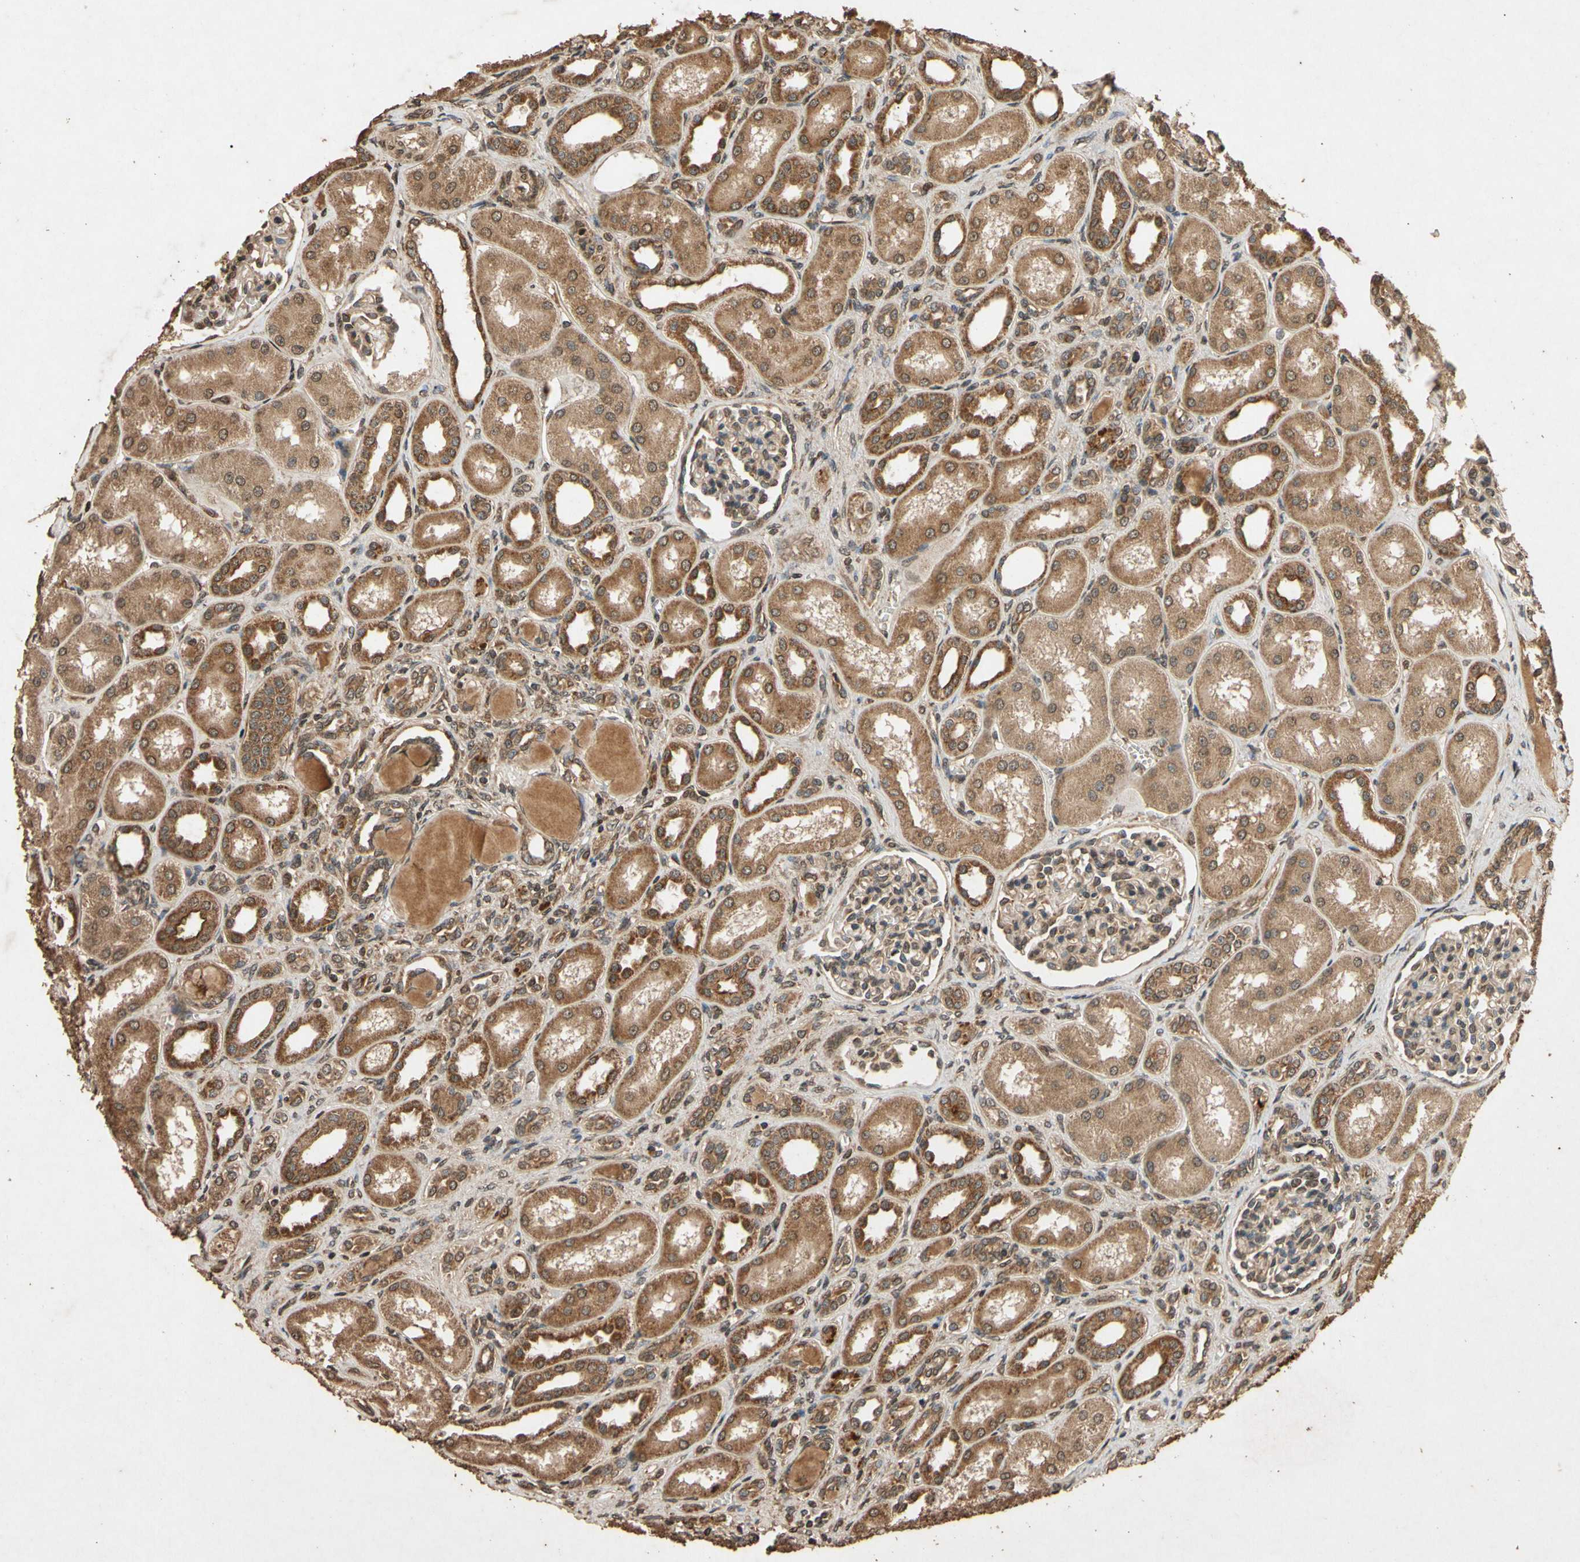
{"staining": {"intensity": "moderate", "quantity": ">75%", "location": "cytoplasmic/membranous"}, "tissue": "kidney", "cell_type": "Cells in glomeruli", "image_type": "normal", "snomed": [{"axis": "morphology", "description": "Normal tissue, NOS"}, {"axis": "topography", "description": "Kidney"}], "caption": "Immunohistochemistry (IHC) micrograph of normal human kidney stained for a protein (brown), which shows medium levels of moderate cytoplasmic/membranous staining in about >75% of cells in glomeruli.", "gene": "TXN2", "patient": {"sex": "male", "age": 7}}